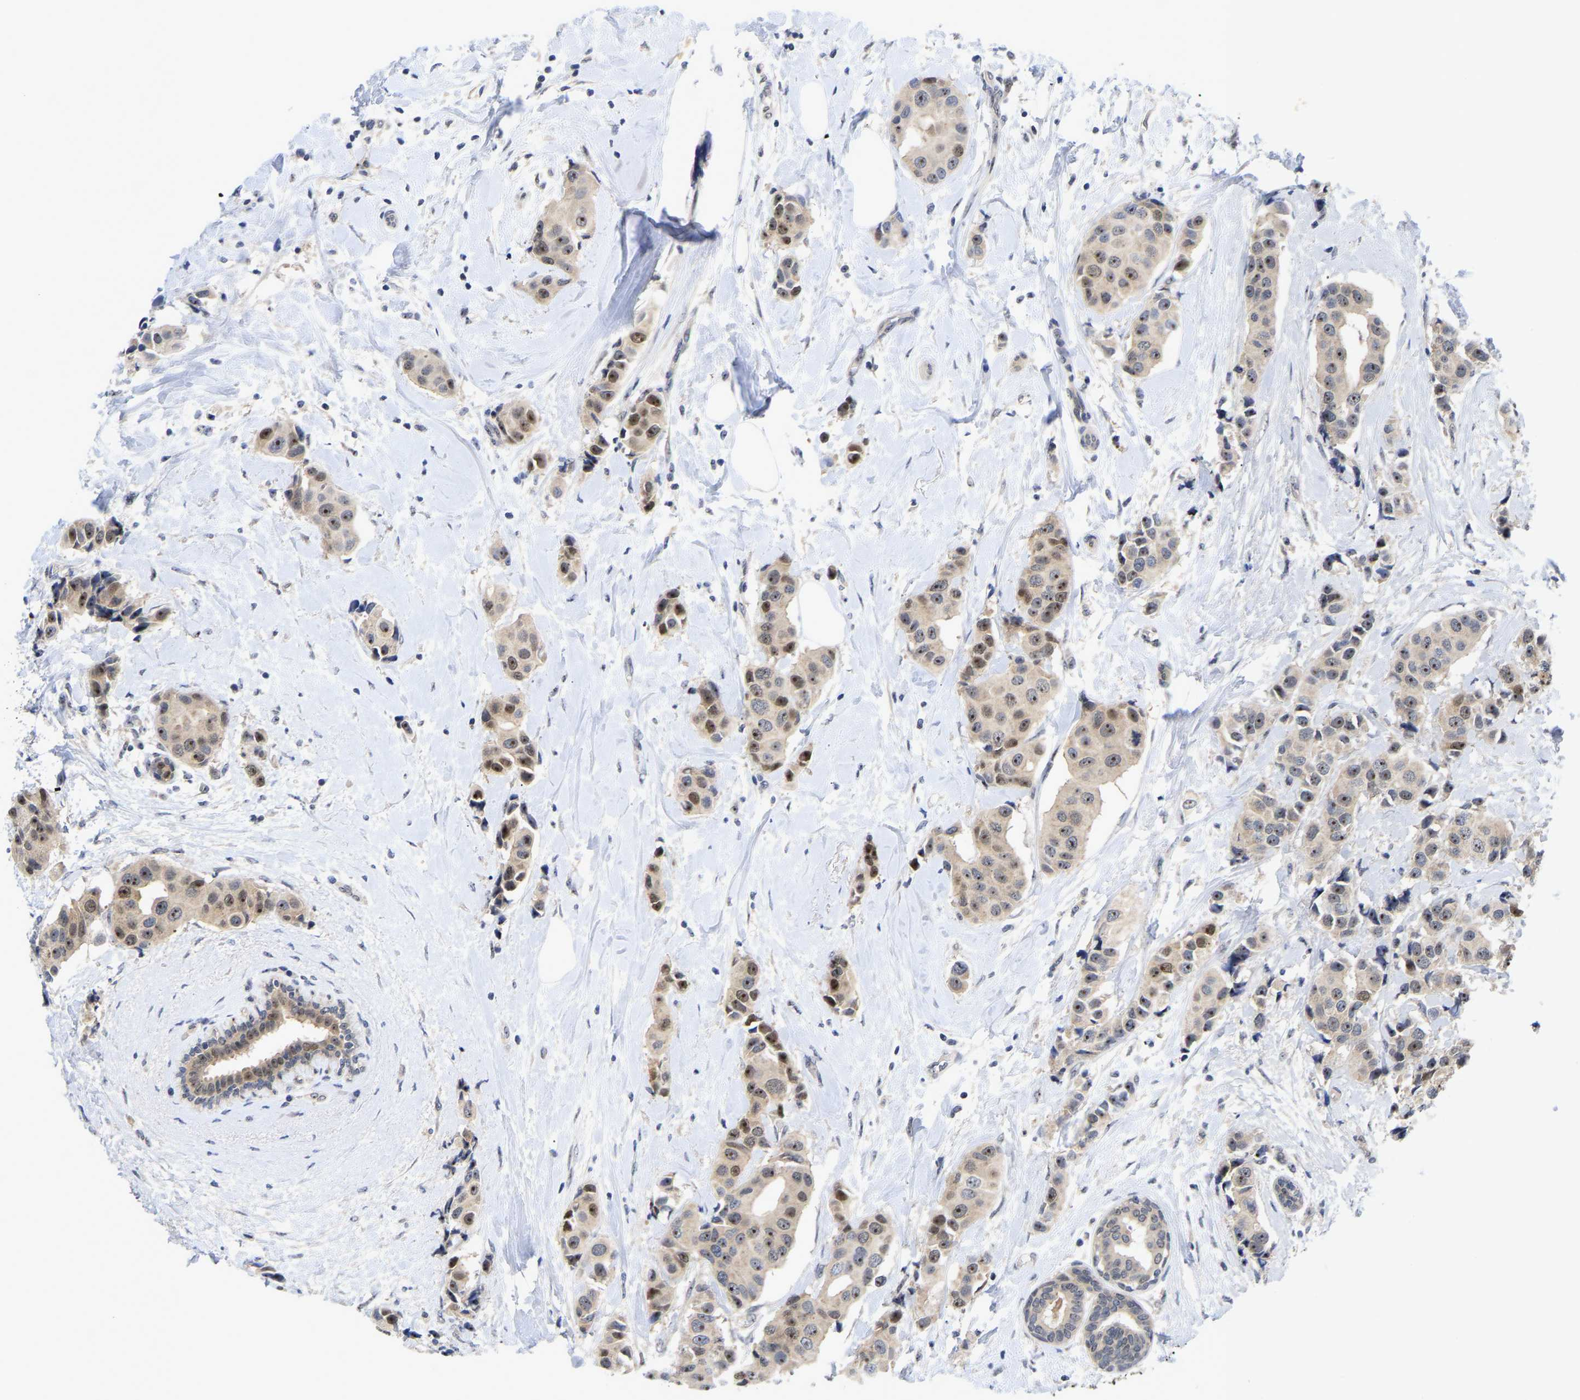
{"staining": {"intensity": "weak", "quantity": "25%-75%", "location": "nuclear"}, "tissue": "breast cancer", "cell_type": "Tumor cells", "image_type": "cancer", "snomed": [{"axis": "morphology", "description": "Normal tissue, NOS"}, {"axis": "morphology", "description": "Duct carcinoma"}, {"axis": "topography", "description": "Breast"}], "caption": "Approximately 25%-75% of tumor cells in breast cancer reveal weak nuclear protein staining as visualized by brown immunohistochemical staining.", "gene": "NLE1", "patient": {"sex": "female", "age": 39}}